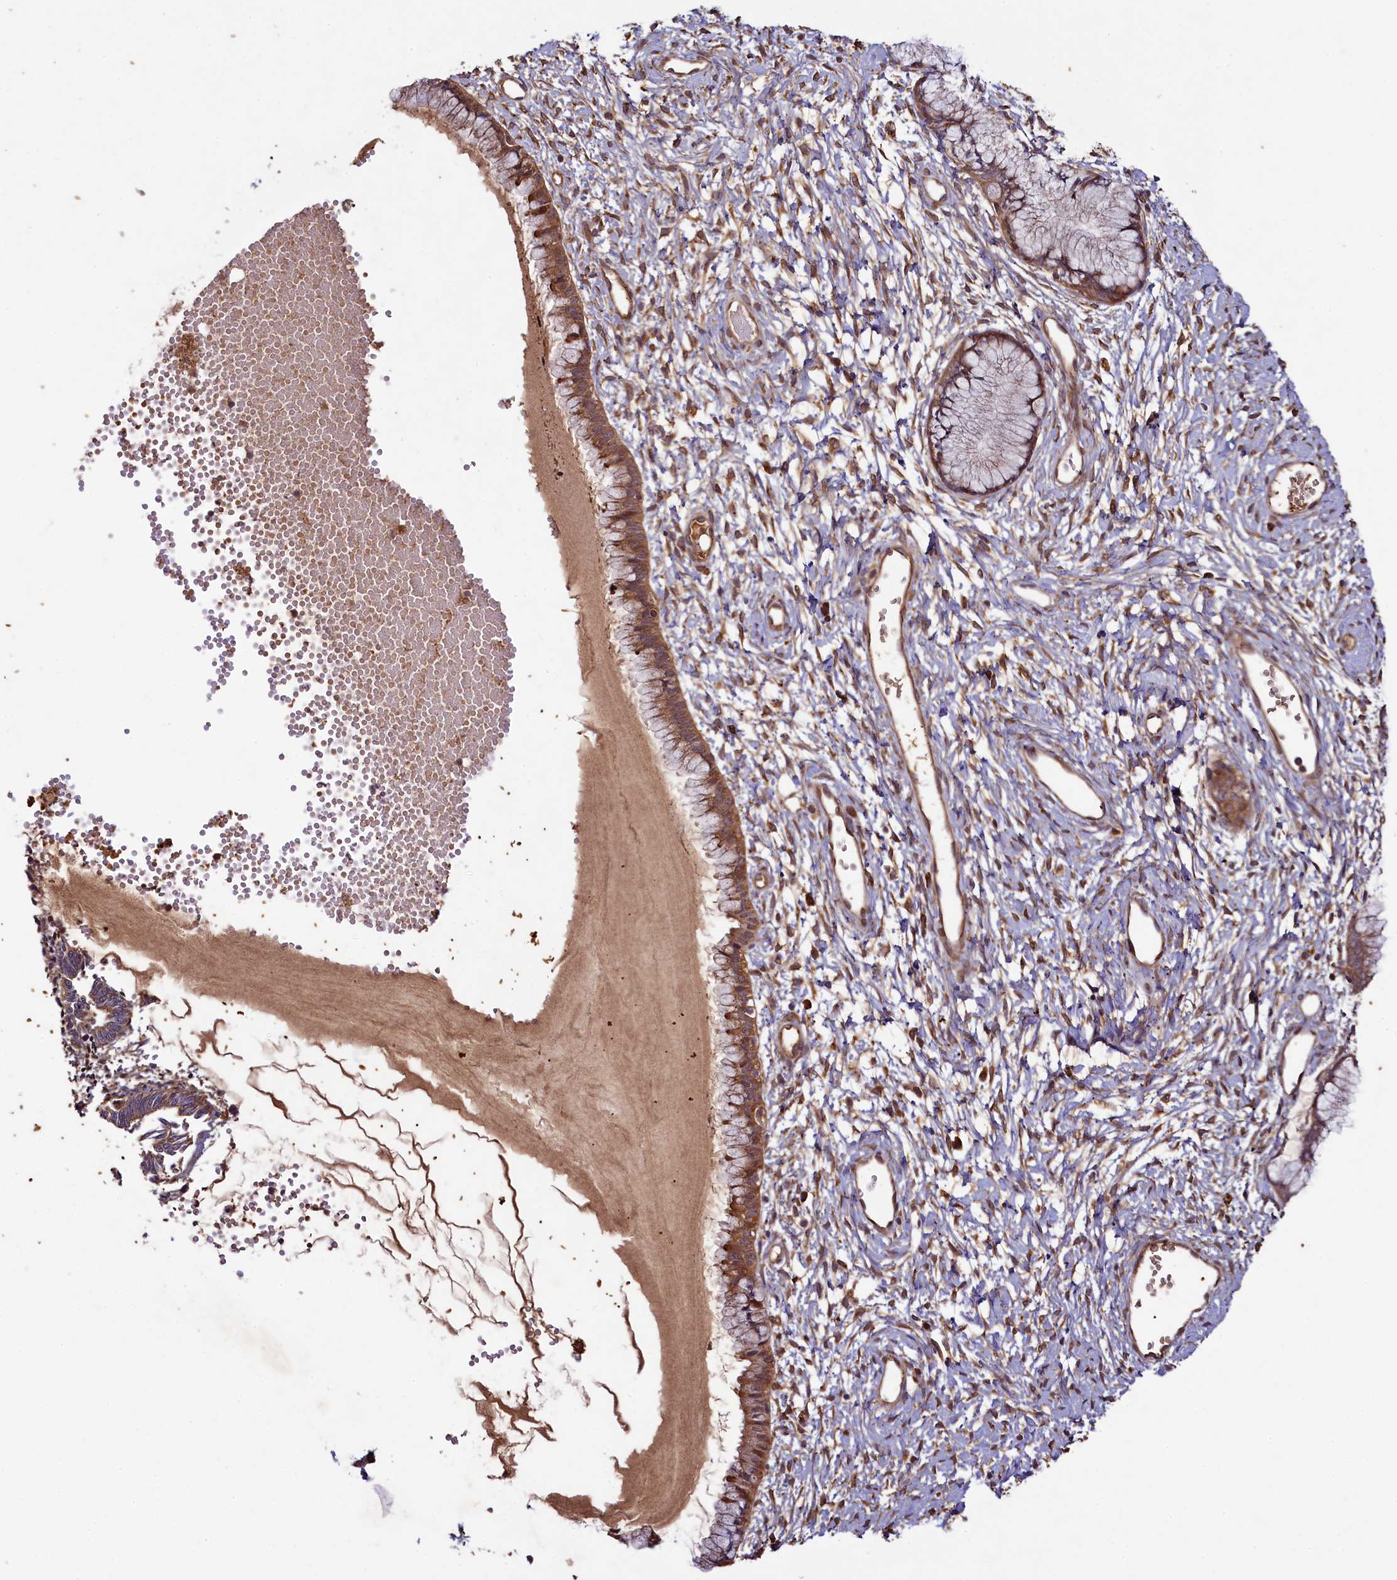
{"staining": {"intensity": "moderate", "quantity": "25%-75%", "location": "cytoplasmic/membranous"}, "tissue": "cervix", "cell_type": "Glandular cells", "image_type": "normal", "snomed": [{"axis": "morphology", "description": "Normal tissue, NOS"}, {"axis": "topography", "description": "Cervix"}], "caption": "Human cervix stained with a brown dye demonstrates moderate cytoplasmic/membranous positive staining in about 25%-75% of glandular cells.", "gene": "CCDC102A", "patient": {"sex": "female", "age": 42}}